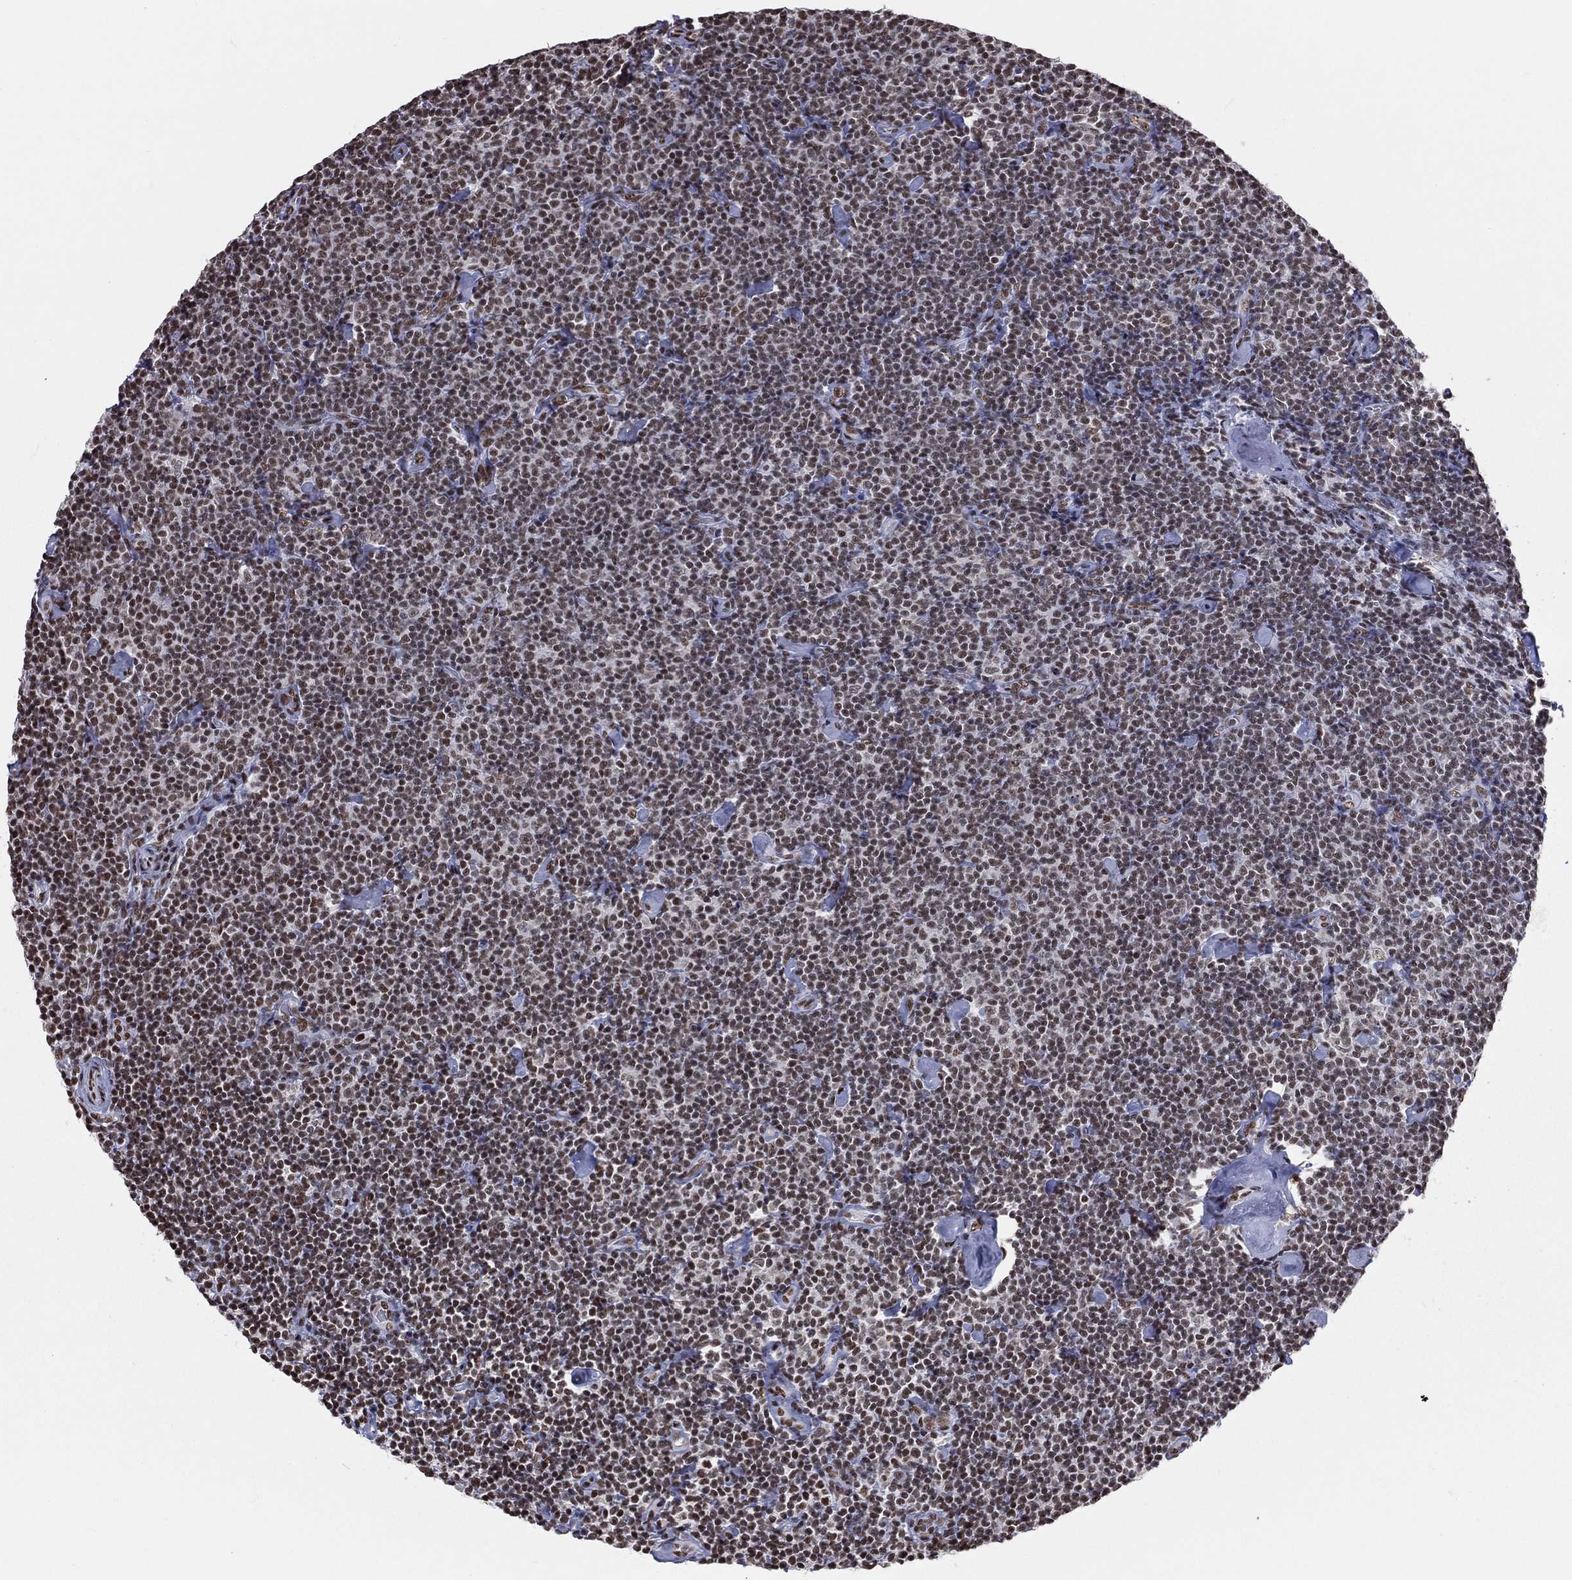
{"staining": {"intensity": "moderate", "quantity": "25%-75%", "location": "nuclear"}, "tissue": "lymphoma", "cell_type": "Tumor cells", "image_type": "cancer", "snomed": [{"axis": "morphology", "description": "Malignant lymphoma, non-Hodgkin's type, Low grade"}, {"axis": "topography", "description": "Lymph node"}], "caption": "Low-grade malignant lymphoma, non-Hodgkin's type was stained to show a protein in brown. There is medium levels of moderate nuclear positivity in about 25%-75% of tumor cells.", "gene": "ZNF7", "patient": {"sex": "male", "age": 81}}